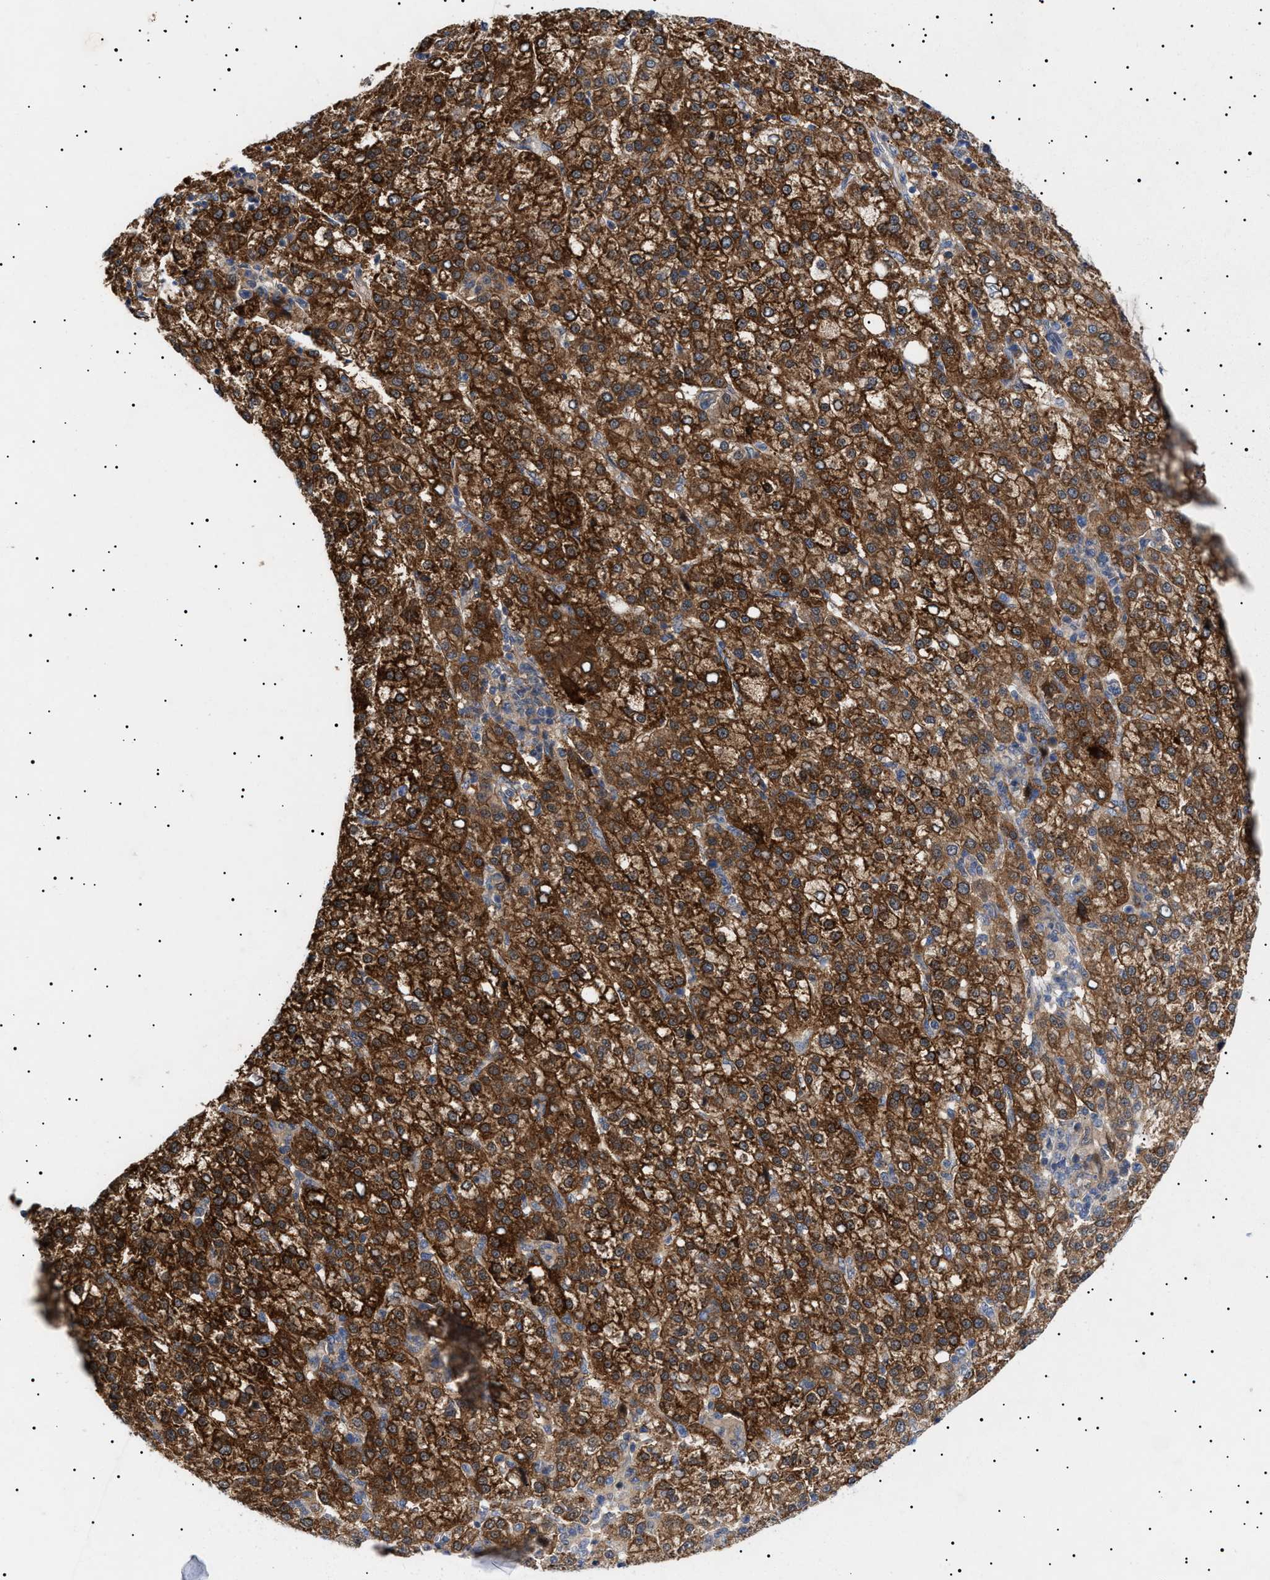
{"staining": {"intensity": "strong", "quantity": ">75%", "location": "cytoplasmic/membranous"}, "tissue": "liver cancer", "cell_type": "Tumor cells", "image_type": "cancer", "snomed": [{"axis": "morphology", "description": "Carcinoma, Hepatocellular, NOS"}, {"axis": "topography", "description": "Liver"}], "caption": "Brown immunohistochemical staining in human hepatocellular carcinoma (liver) exhibits strong cytoplasmic/membranous expression in about >75% of tumor cells. The protein of interest is stained brown, and the nuclei are stained in blue (DAB IHC with brightfield microscopy, high magnification).", "gene": "NPLOC4", "patient": {"sex": "female", "age": 58}}